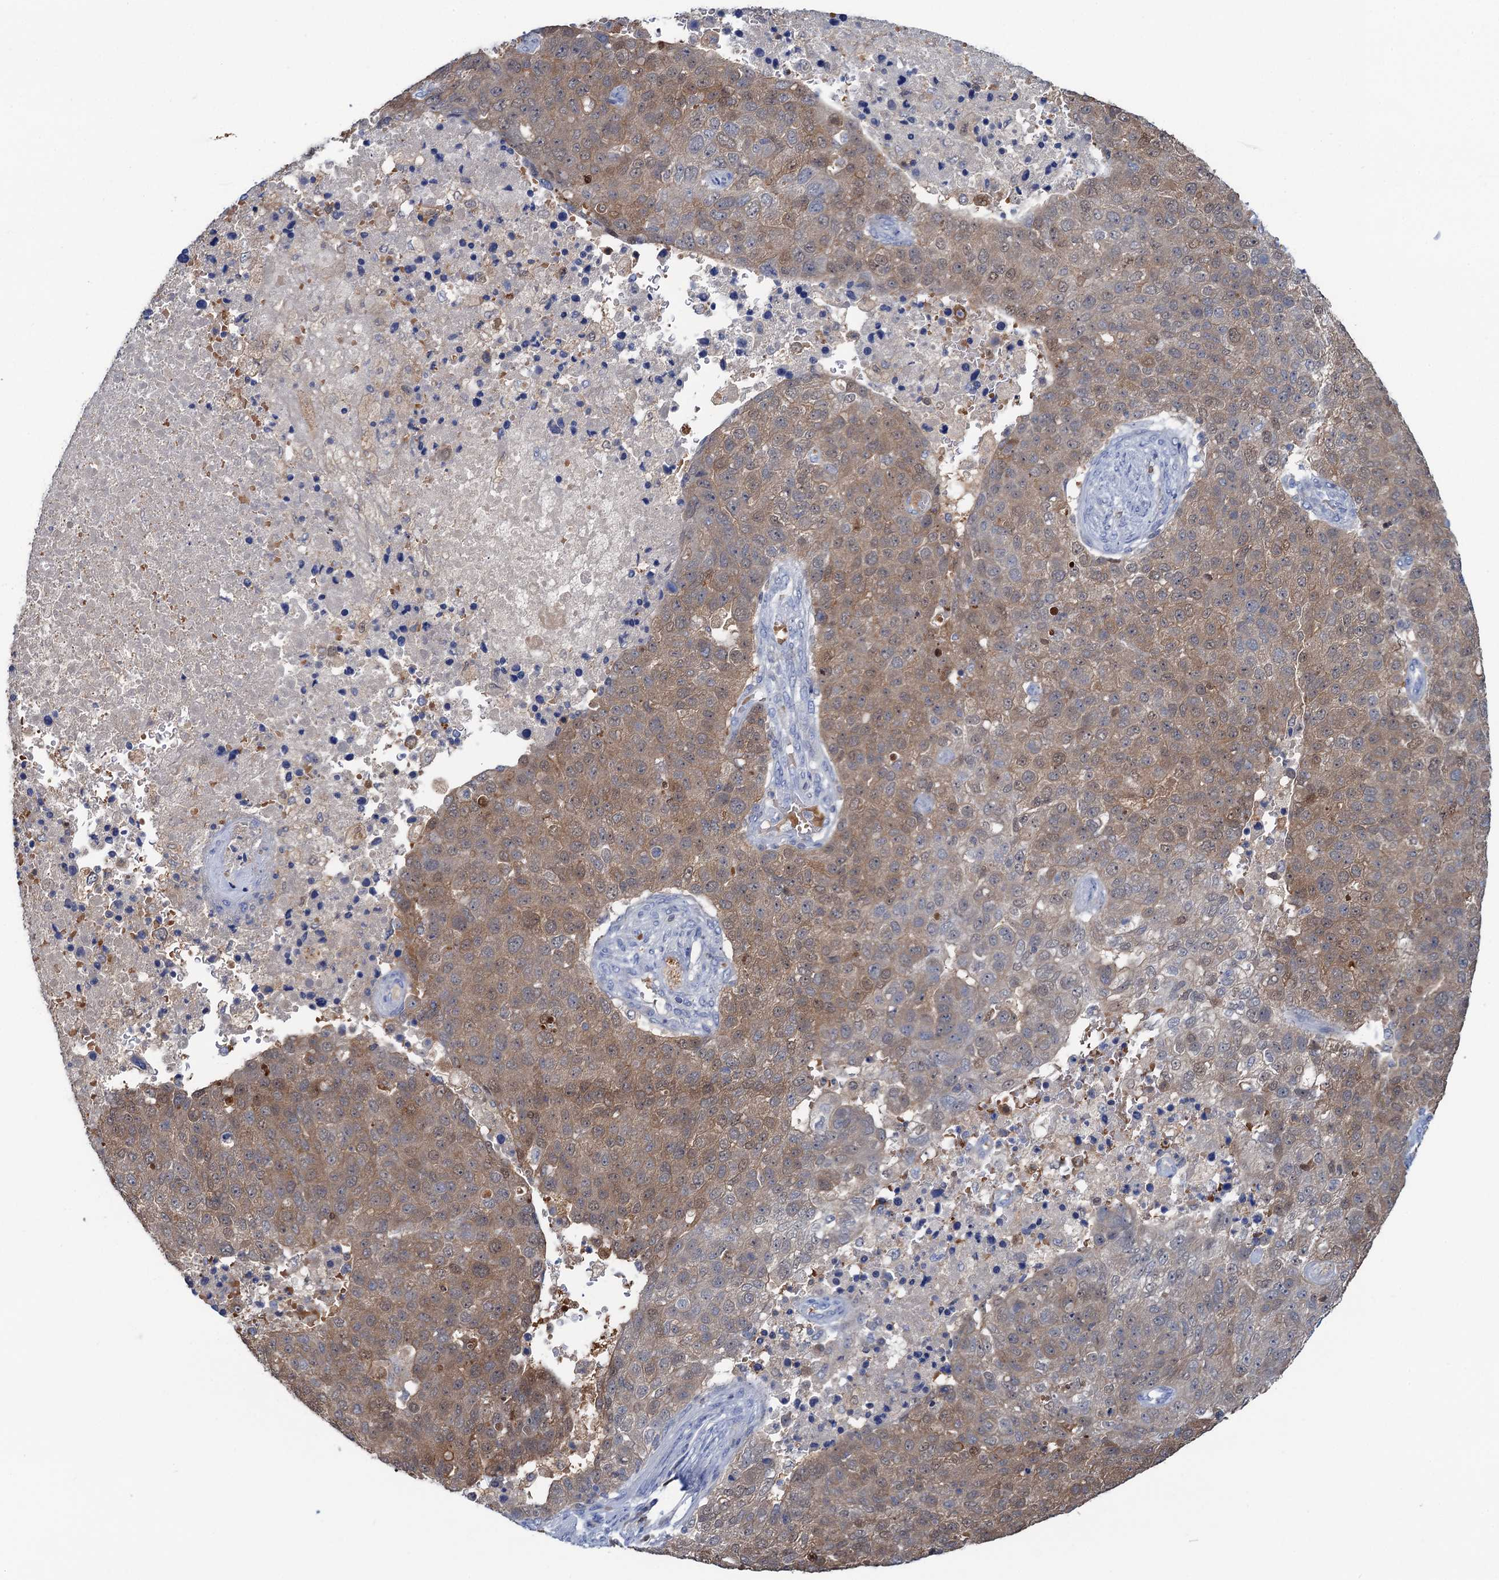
{"staining": {"intensity": "weak", "quantity": ">75%", "location": "cytoplasmic/membranous,nuclear"}, "tissue": "pancreatic cancer", "cell_type": "Tumor cells", "image_type": "cancer", "snomed": [{"axis": "morphology", "description": "Adenocarcinoma, NOS"}, {"axis": "topography", "description": "Pancreas"}], "caption": "Immunohistochemical staining of pancreatic cancer (adenocarcinoma) shows low levels of weak cytoplasmic/membranous and nuclear expression in about >75% of tumor cells.", "gene": "FAH", "patient": {"sex": "female", "age": 61}}